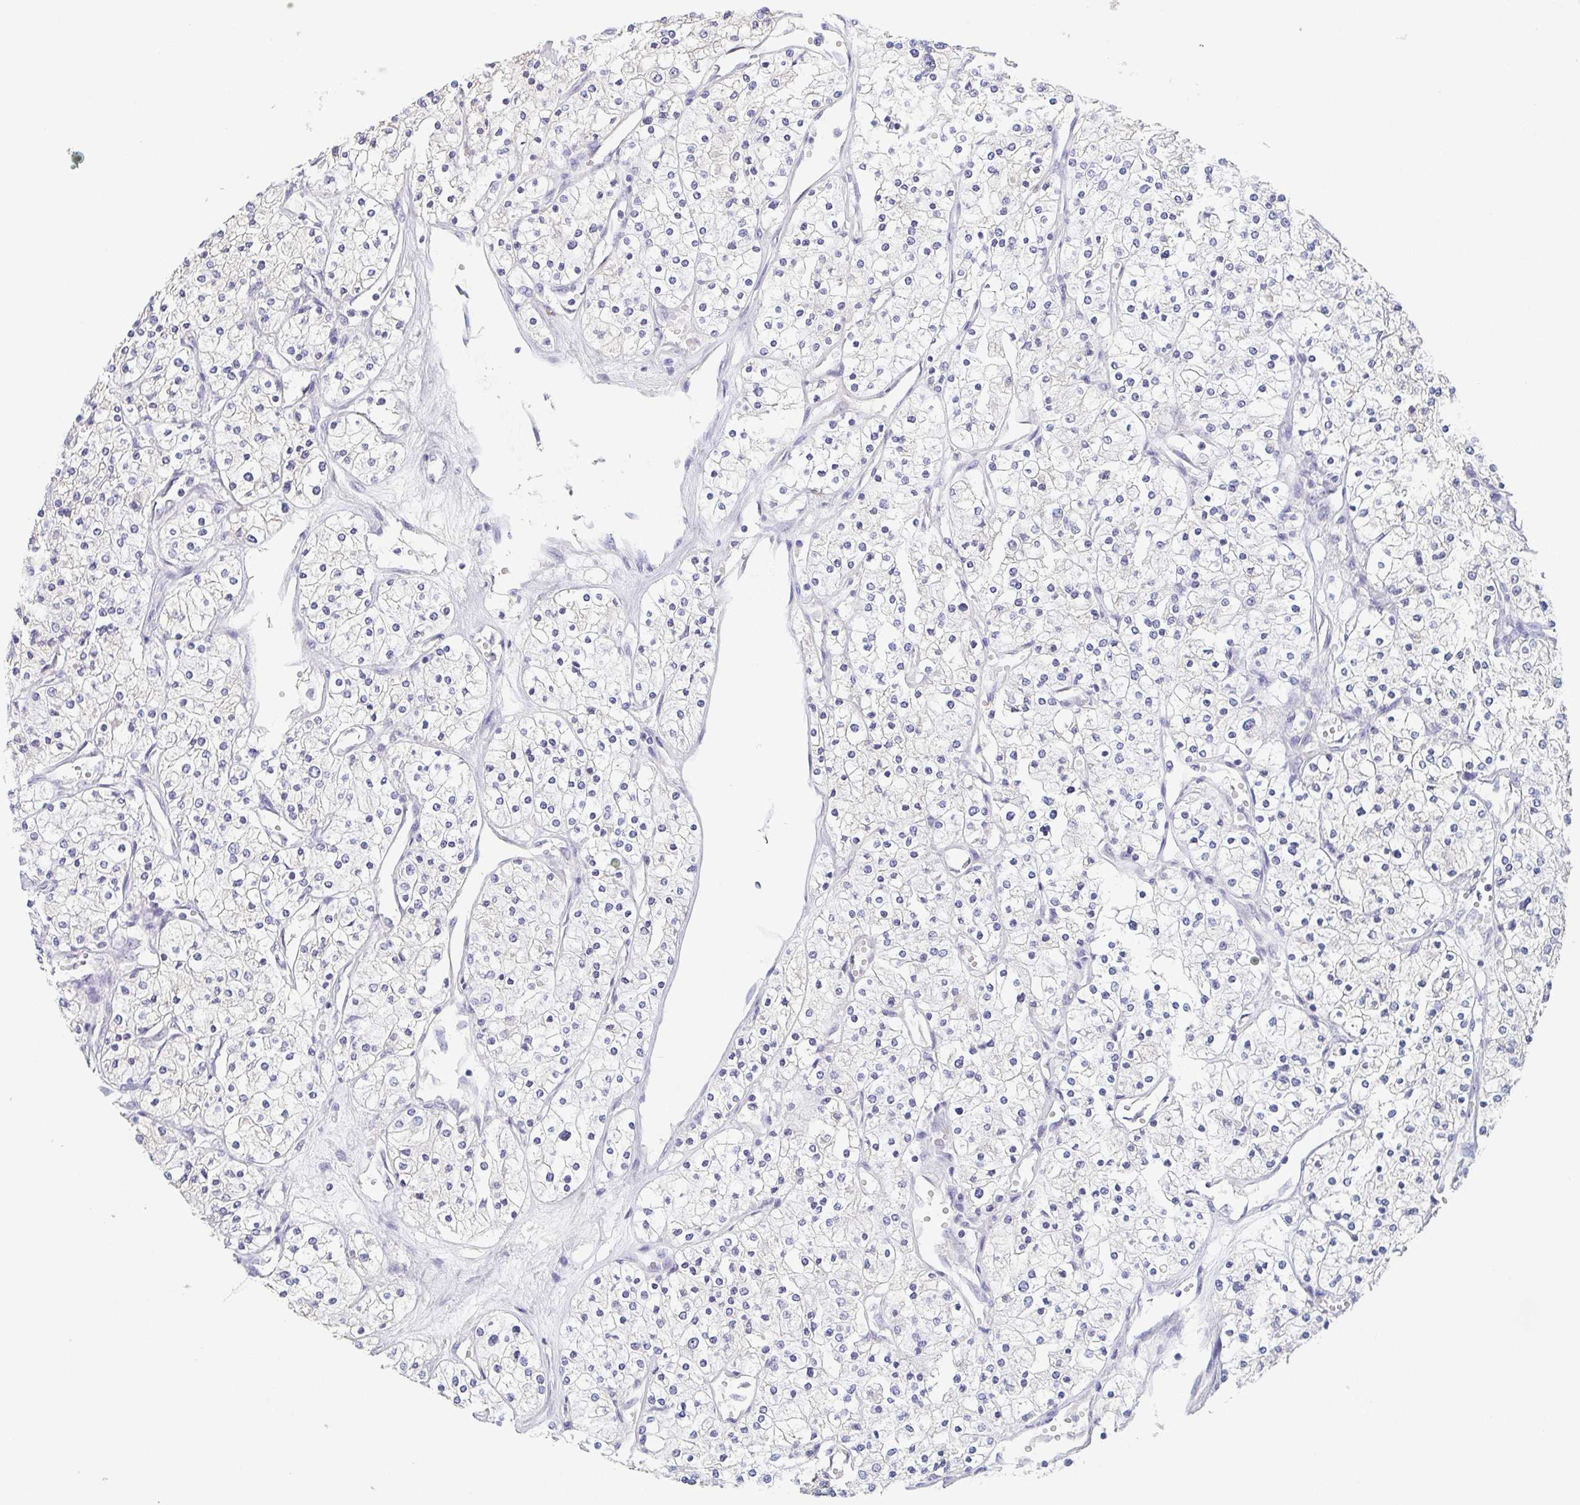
{"staining": {"intensity": "negative", "quantity": "none", "location": "none"}, "tissue": "renal cancer", "cell_type": "Tumor cells", "image_type": "cancer", "snomed": [{"axis": "morphology", "description": "Adenocarcinoma, NOS"}, {"axis": "topography", "description": "Kidney"}], "caption": "Immunohistochemical staining of renal cancer shows no significant positivity in tumor cells. (DAB immunohistochemistry, high magnification).", "gene": "ITLN1", "patient": {"sex": "male", "age": 80}}